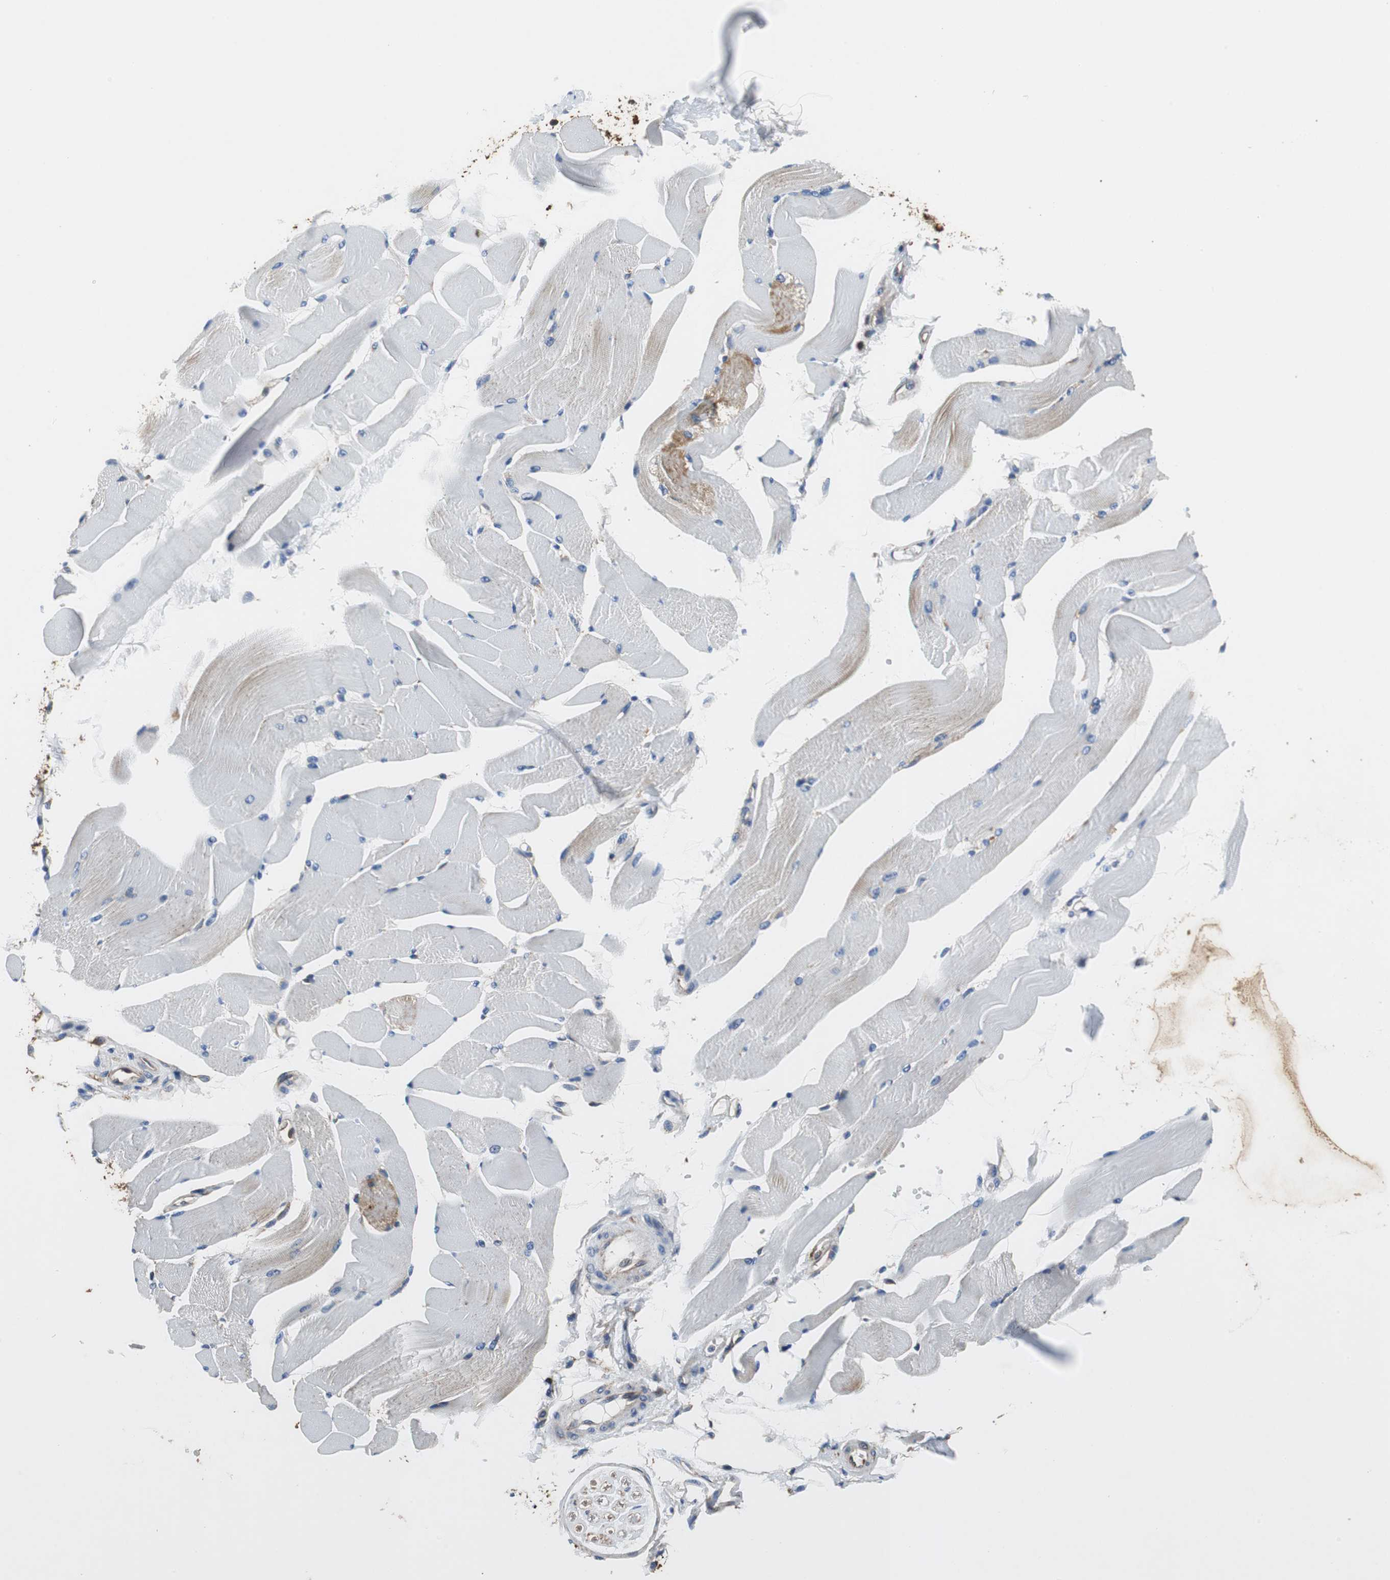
{"staining": {"intensity": "weak", "quantity": "25%-75%", "location": "cytoplasmic/membranous"}, "tissue": "skeletal muscle", "cell_type": "Myocytes", "image_type": "normal", "snomed": [{"axis": "morphology", "description": "Normal tissue, NOS"}, {"axis": "topography", "description": "Skeletal muscle"}, {"axis": "topography", "description": "Peripheral nerve tissue"}], "caption": "Skeletal muscle stained with immunohistochemistry reveals weak cytoplasmic/membranous staining in about 25%-75% of myocytes.", "gene": "GSTK1", "patient": {"sex": "female", "age": 84}}